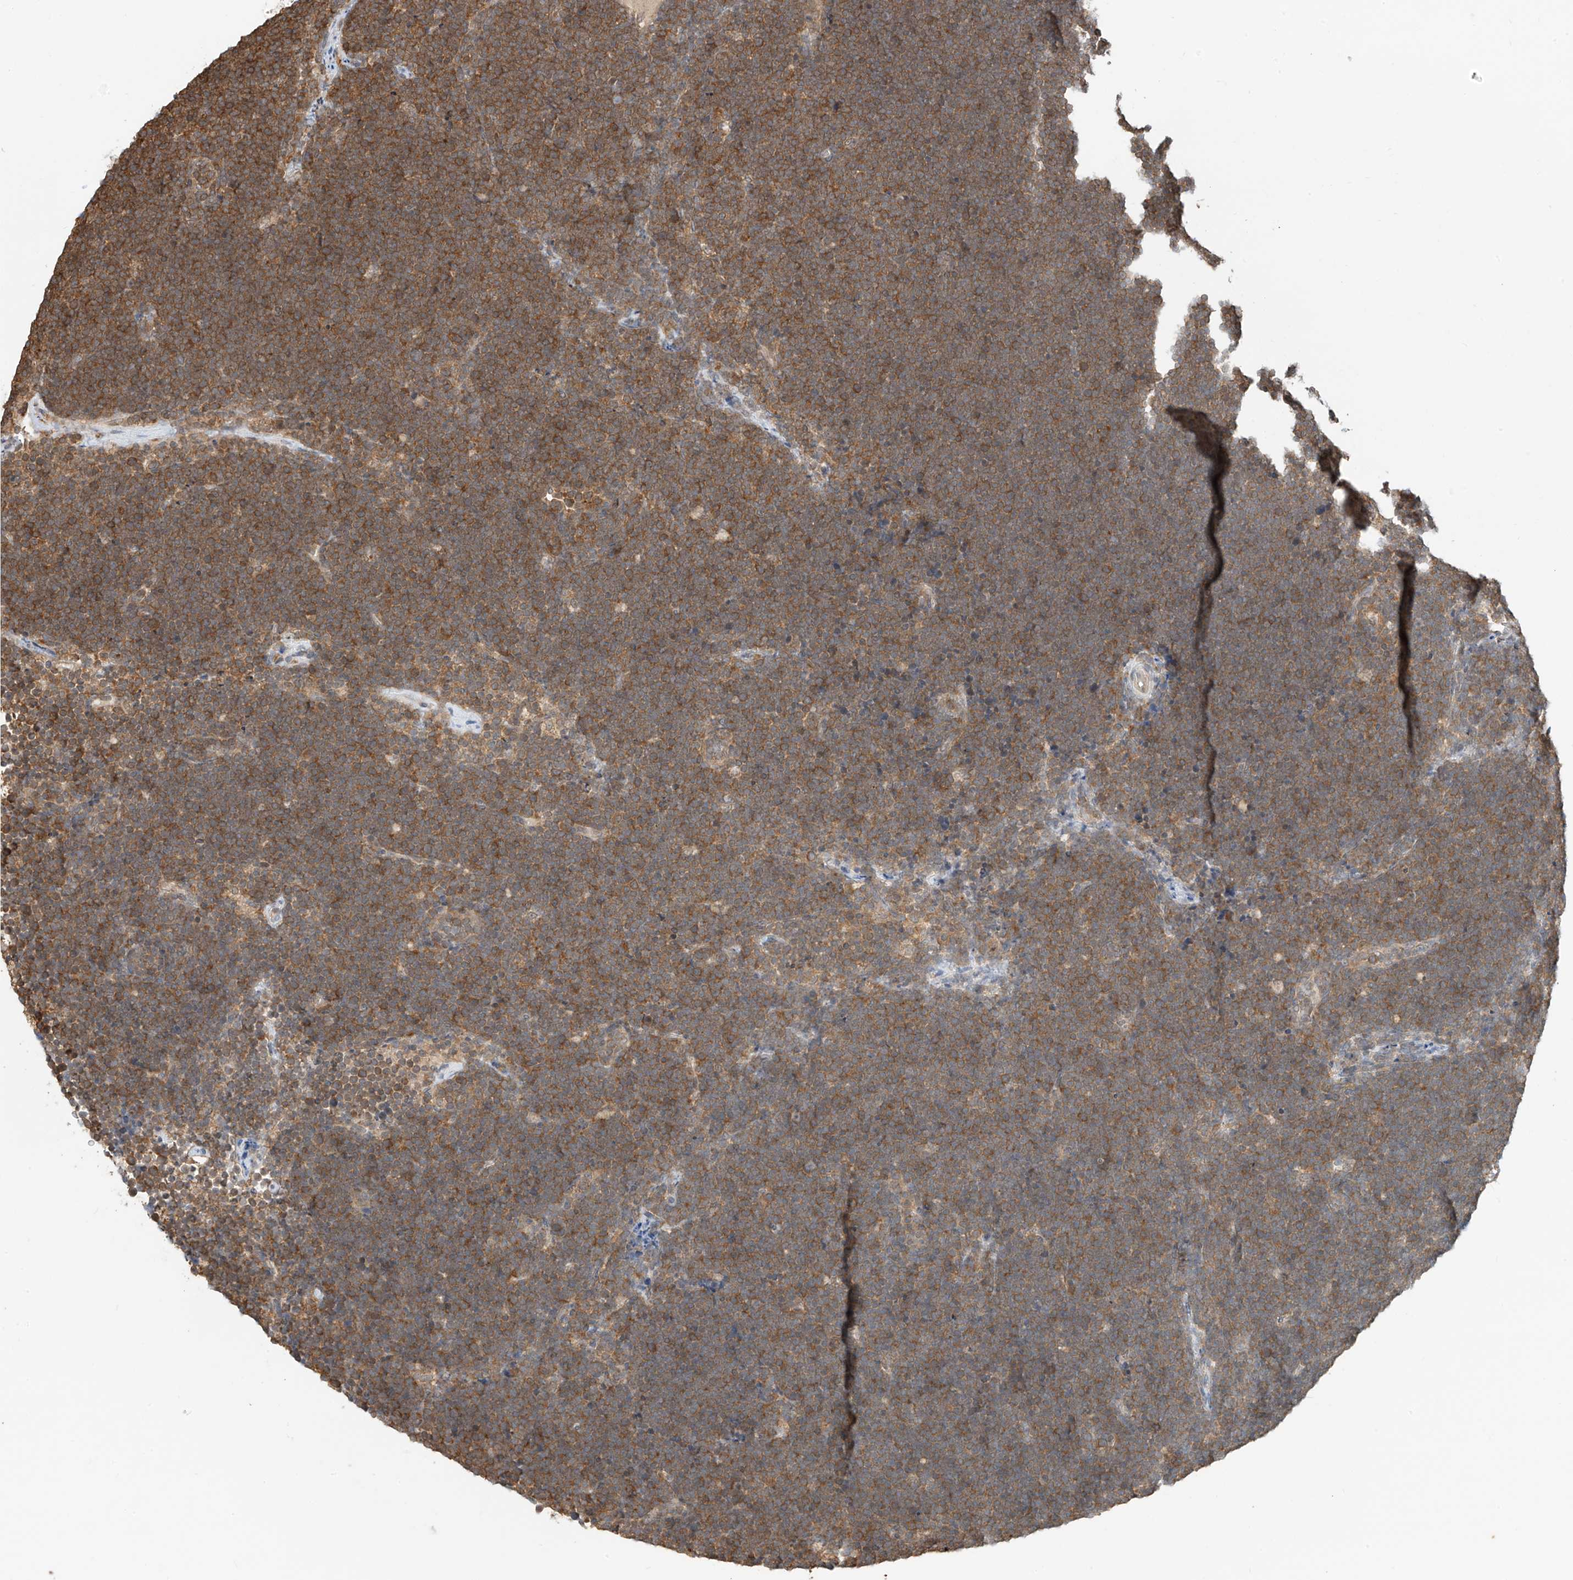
{"staining": {"intensity": "moderate", "quantity": ">75%", "location": "cytoplasmic/membranous"}, "tissue": "lymphoma", "cell_type": "Tumor cells", "image_type": "cancer", "snomed": [{"axis": "morphology", "description": "Malignant lymphoma, non-Hodgkin's type, High grade"}, {"axis": "topography", "description": "Lymph node"}], "caption": "Immunohistochemical staining of human lymphoma reveals medium levels of moderate cytoplasmic/membranous protein positivity in approximately >75% of tumor cells.", "gene": "PPA2", "patient": {"sex": "male", "age": 13}}